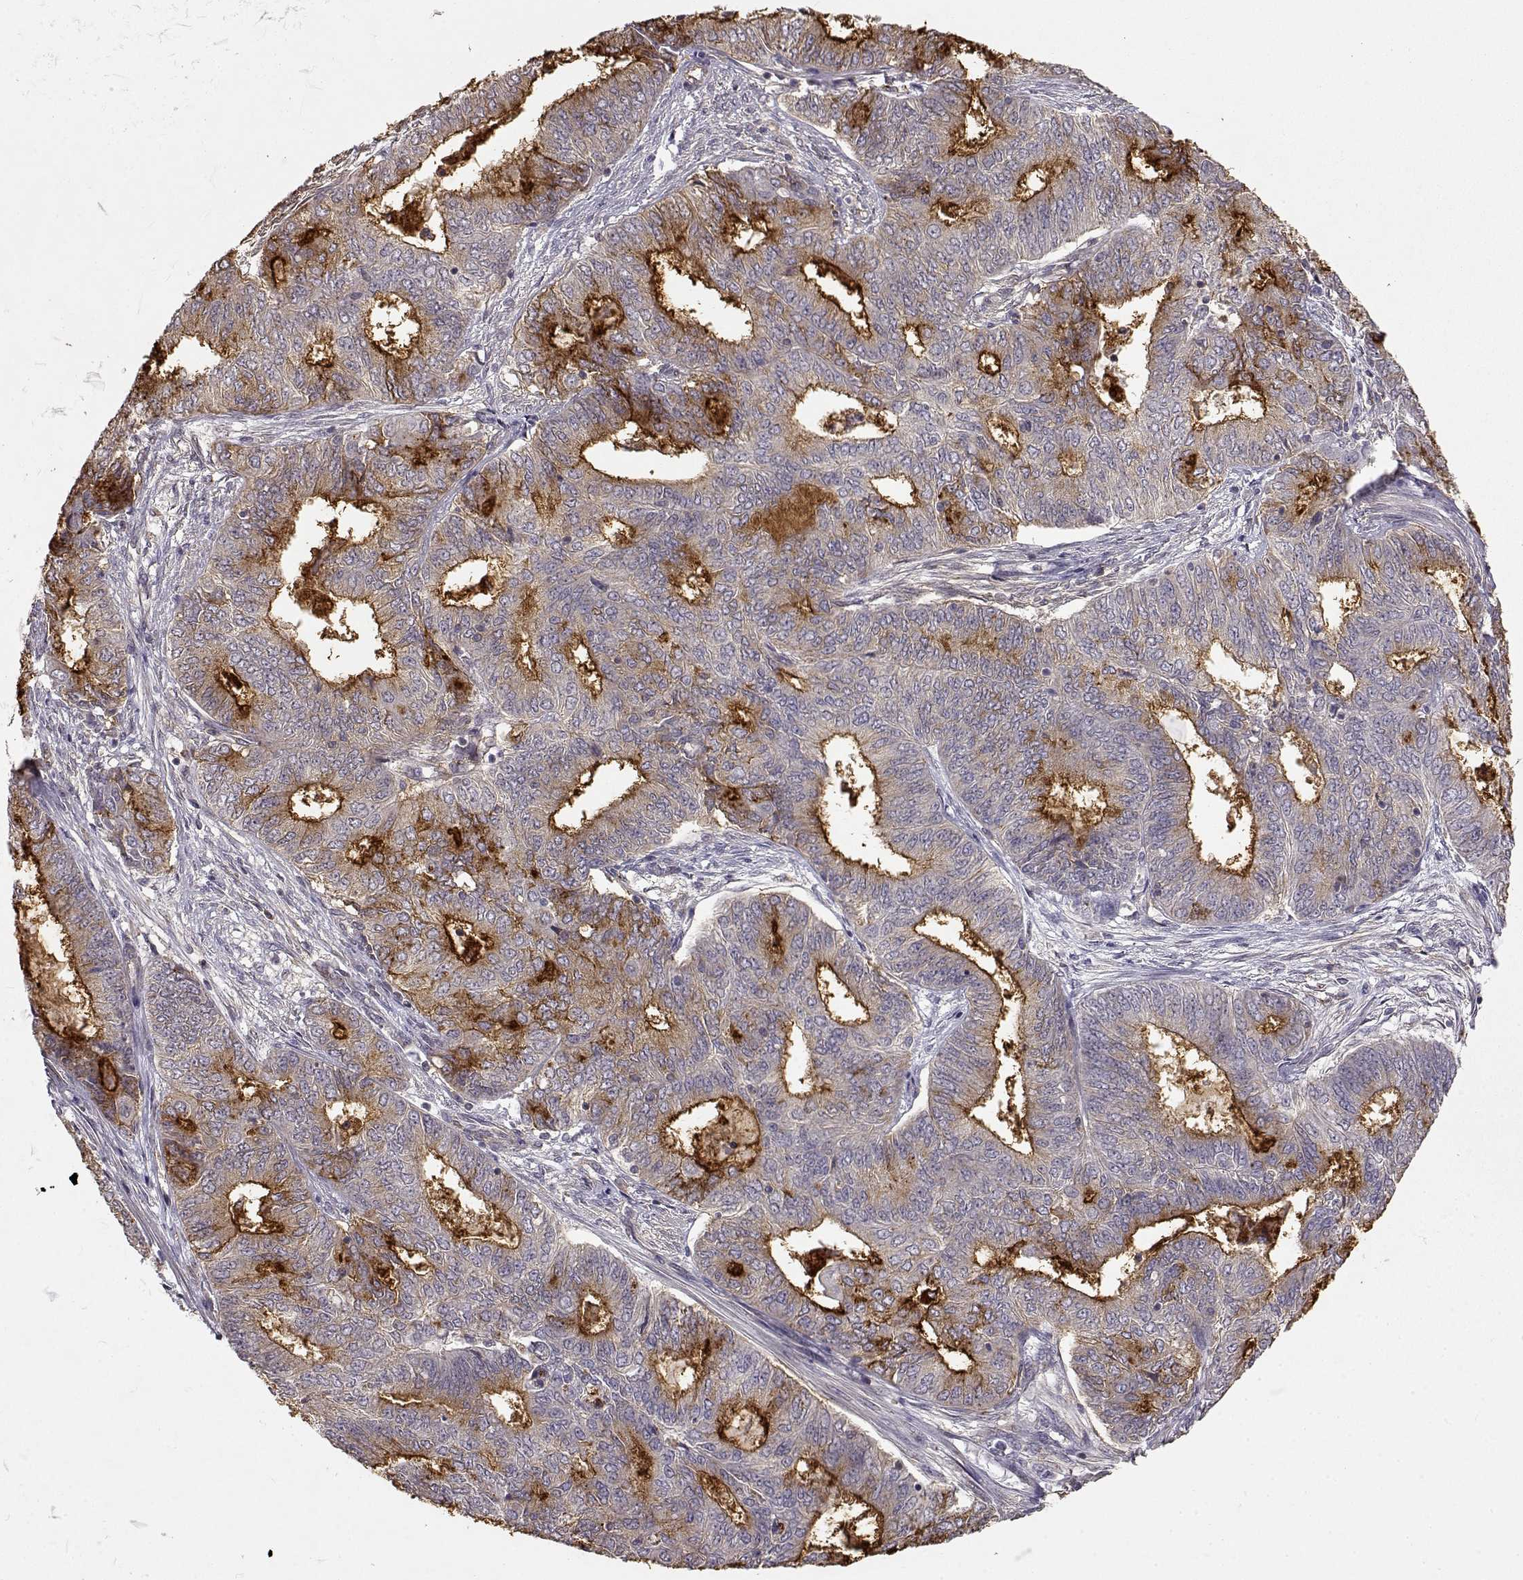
{"staining": {"intensity": "strong", "quantity": "<25%", "location": "cytoplasmic/membranous"}, "tissue": "endometrial cancer", "cell_type": "Tumor cells", "image_type": "cancer", "snomed": [{"axis": "morphology", "description": "Adenocarcinoma, NOS"}, {"axis": "topography", "description": "Endometrium"}], "caption": "Immunohistochemistry (DAB (3,3'-diaminobenzidine)) staining of human endometrial cancer displays strong cytoplasmic/membranous protein expression in approximately <25% of tumor cells.", "gene": "IFITM1", "patient": {"sex": "female", "age": 62}}